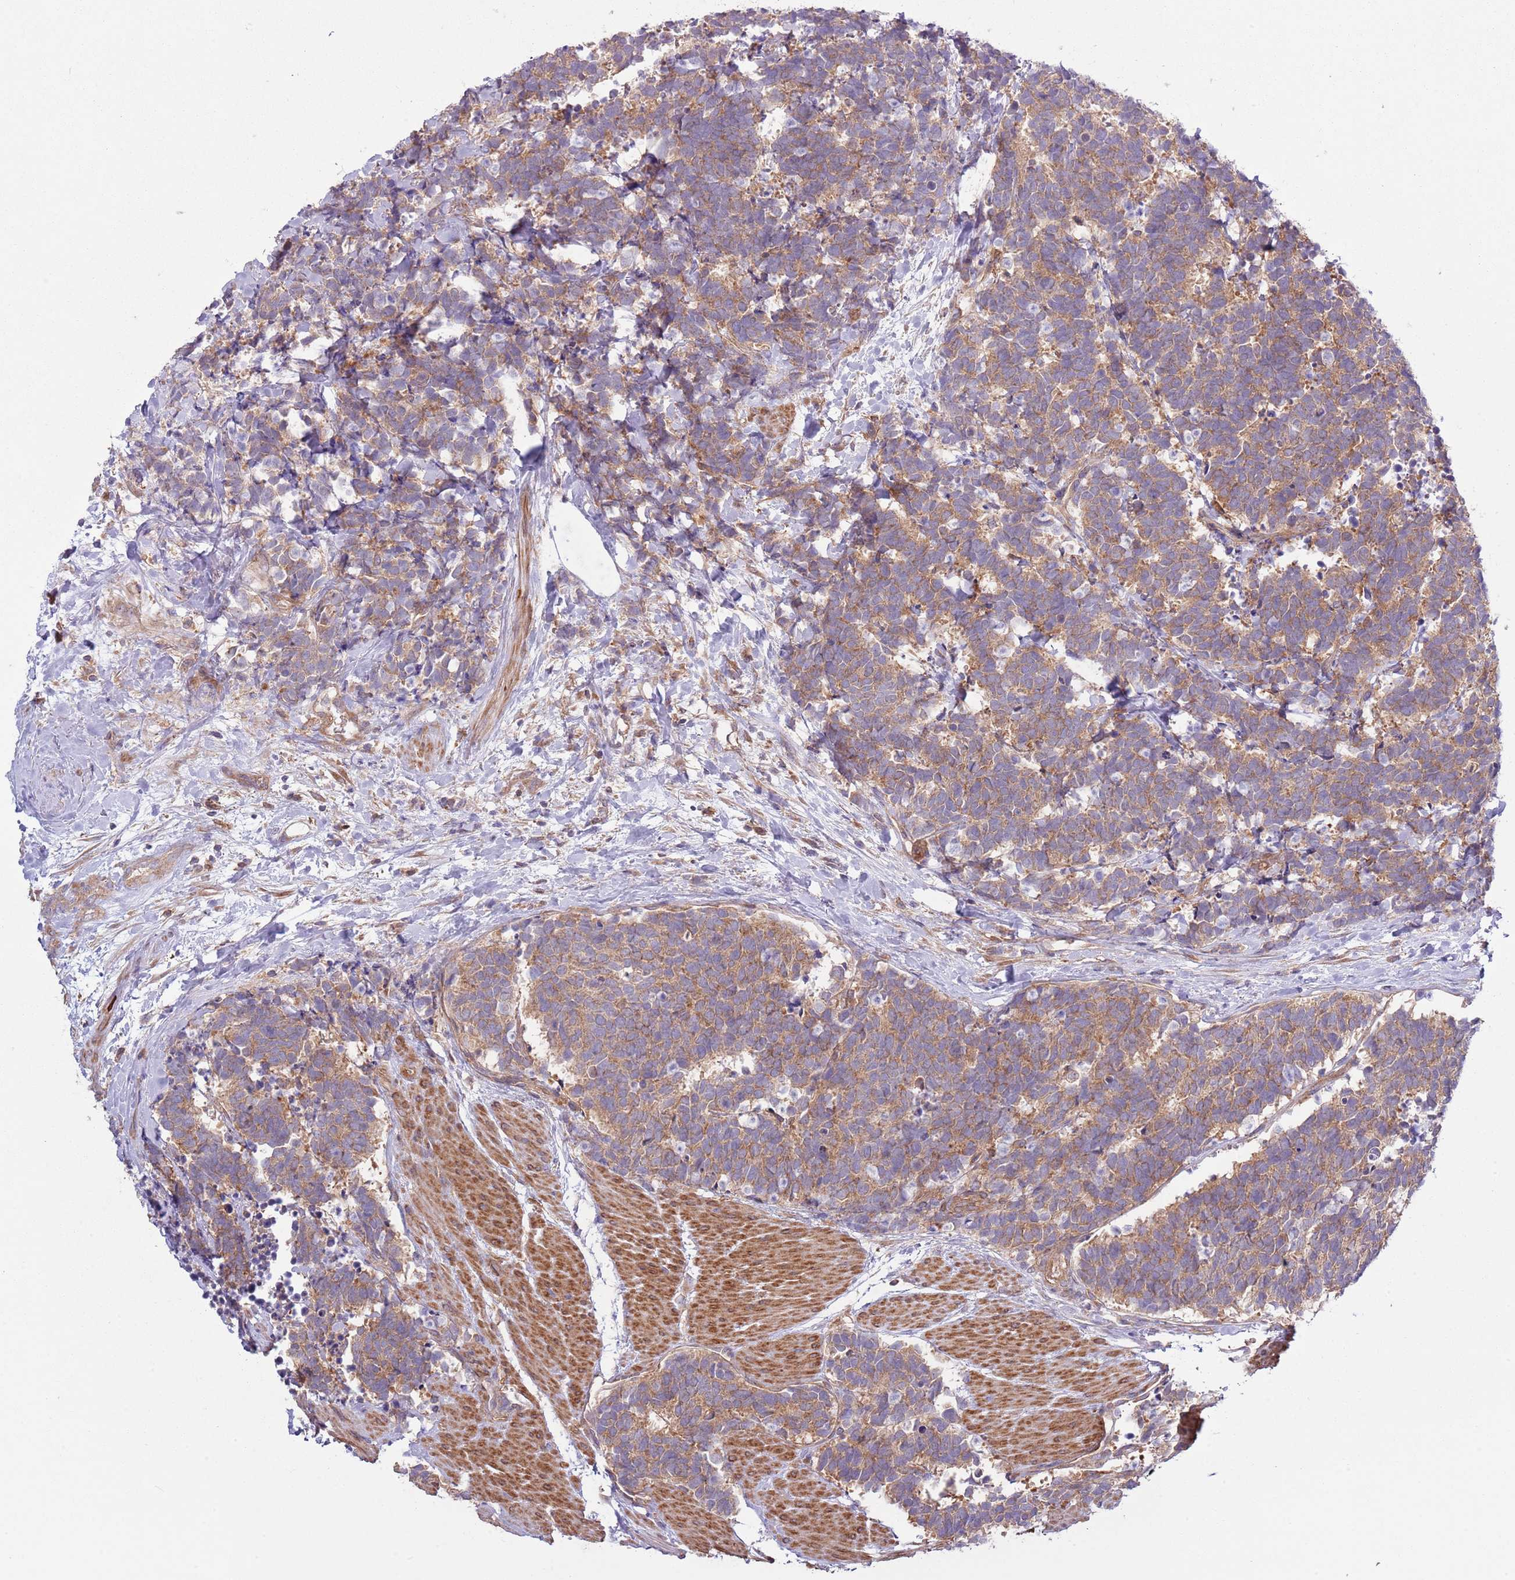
{"staining": {"intensity": "moderate", "quantity": ">75%", "location": "cytoplasmic/membranous"}, "tissue": "carcinoid", "cell_type": "Tumor cells", "image_type": "cancer", "snomed": [{"axis": "morphology", "description": "Carcinoma, NOS"}, {"axis": "morphology", "description": "Carcinoid, malignant, NOS"}, {"axis": "topography", "description": "Prostate"}], "caption": "Moderate cytoplasmic/membranous positivity is identified in approximately >75% of tumor cells in carcinoid.", "gene": "LPIN2", "patient": {"sex": "male", "age": 57}}